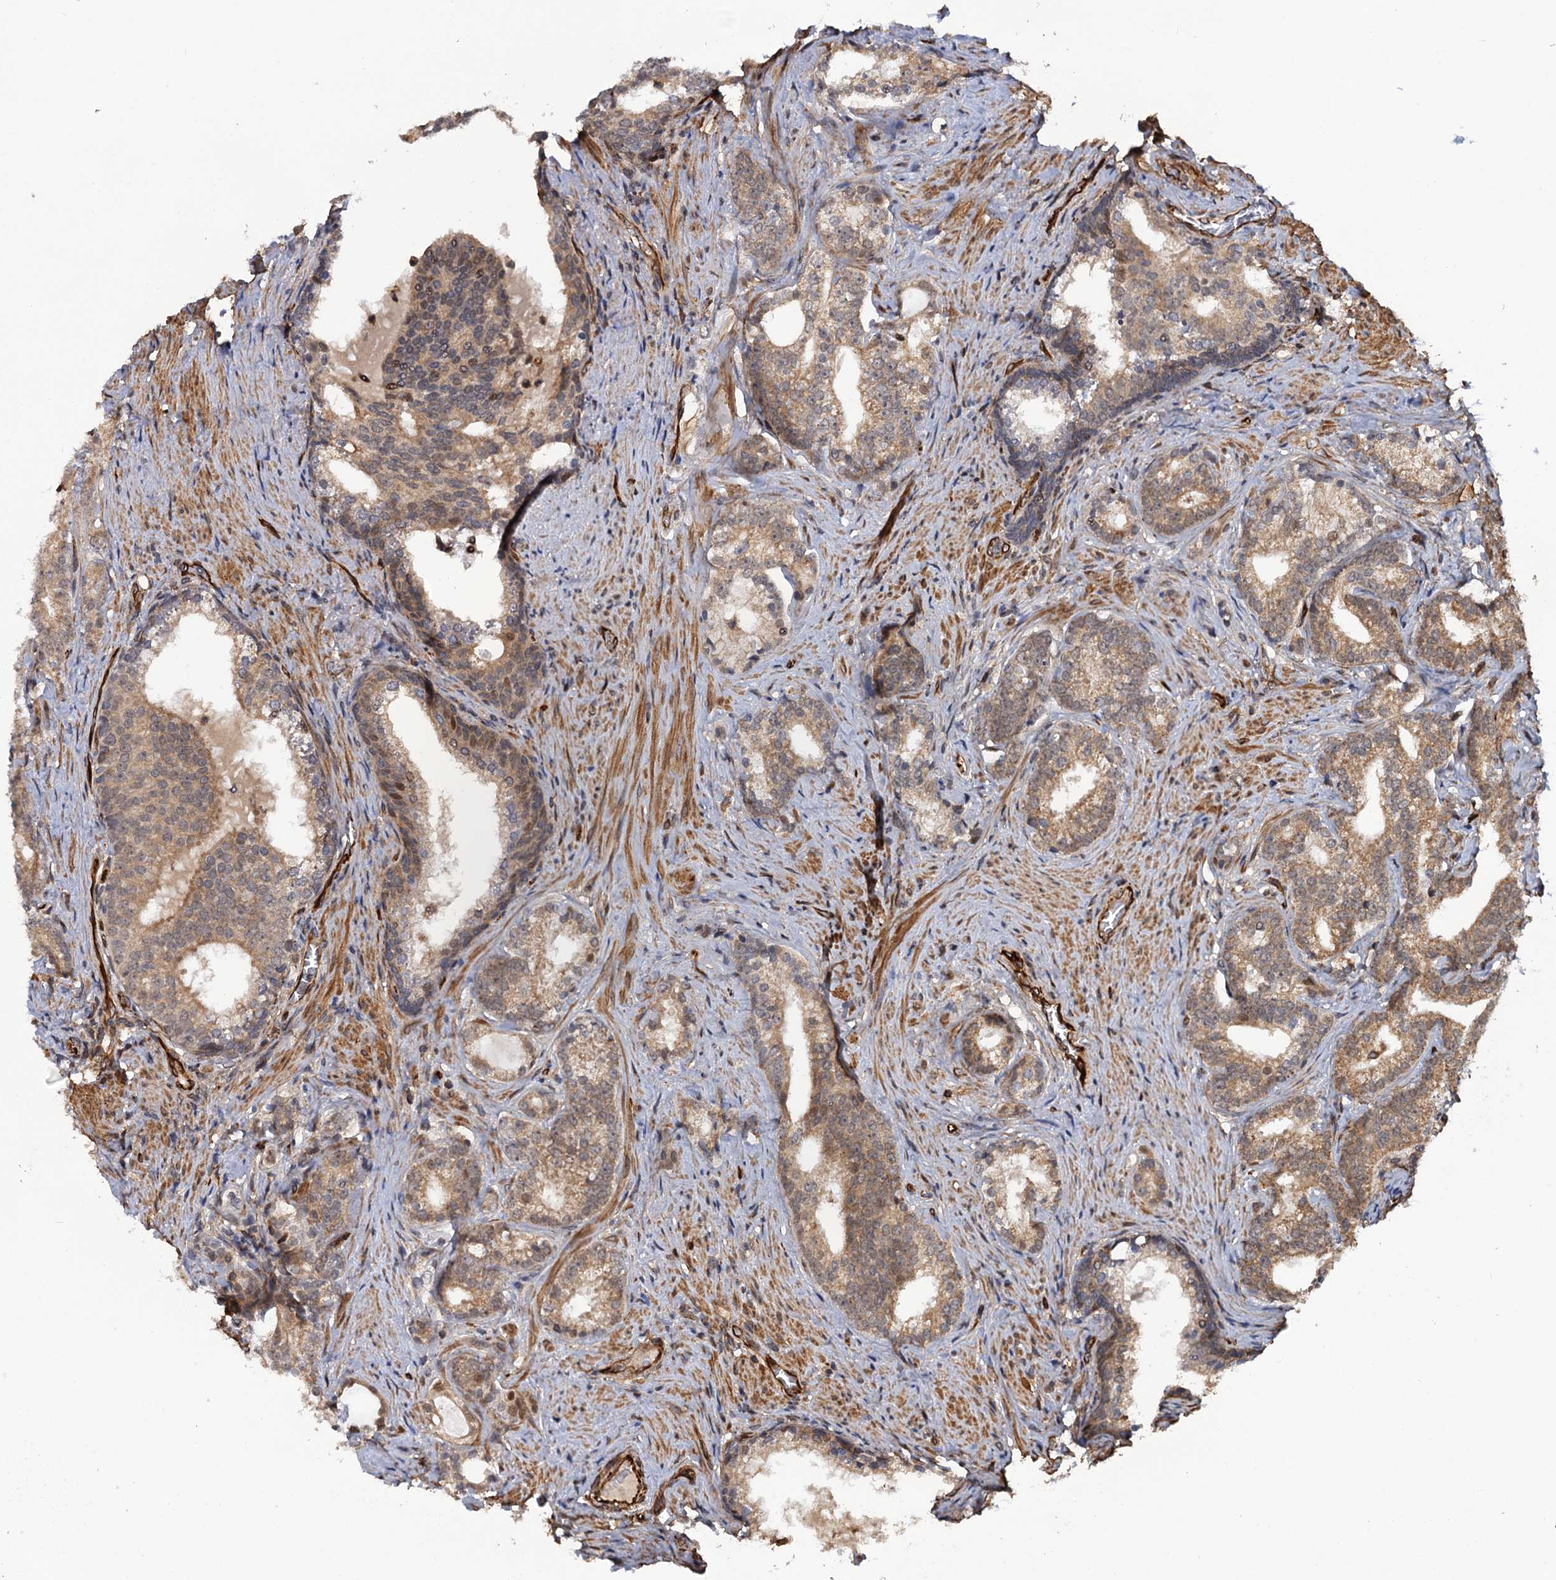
{"staining": {"intensity": "moderate", "quantity": ">75%", "location": "cytoplasmic/membranous"}, "tissue": "prostate cancer", "cell_type": "Tumor cells", "image_type": "cancer", "snomed": [{"axis": "morphology", "description": "Adenocarcinoma, Low grade"}, {"axis": "topography", "description": "Prostate"}], "caption": "Protein expression by immunohistochemistry (IHC) displays moderate cytoplasmic/membranous positivity in about >75% of tumor cells in prostate cancer (low-grade adenocarcinoma).", "gene": "FSIP1", "patient": {"sex": "male", "age": 71}}